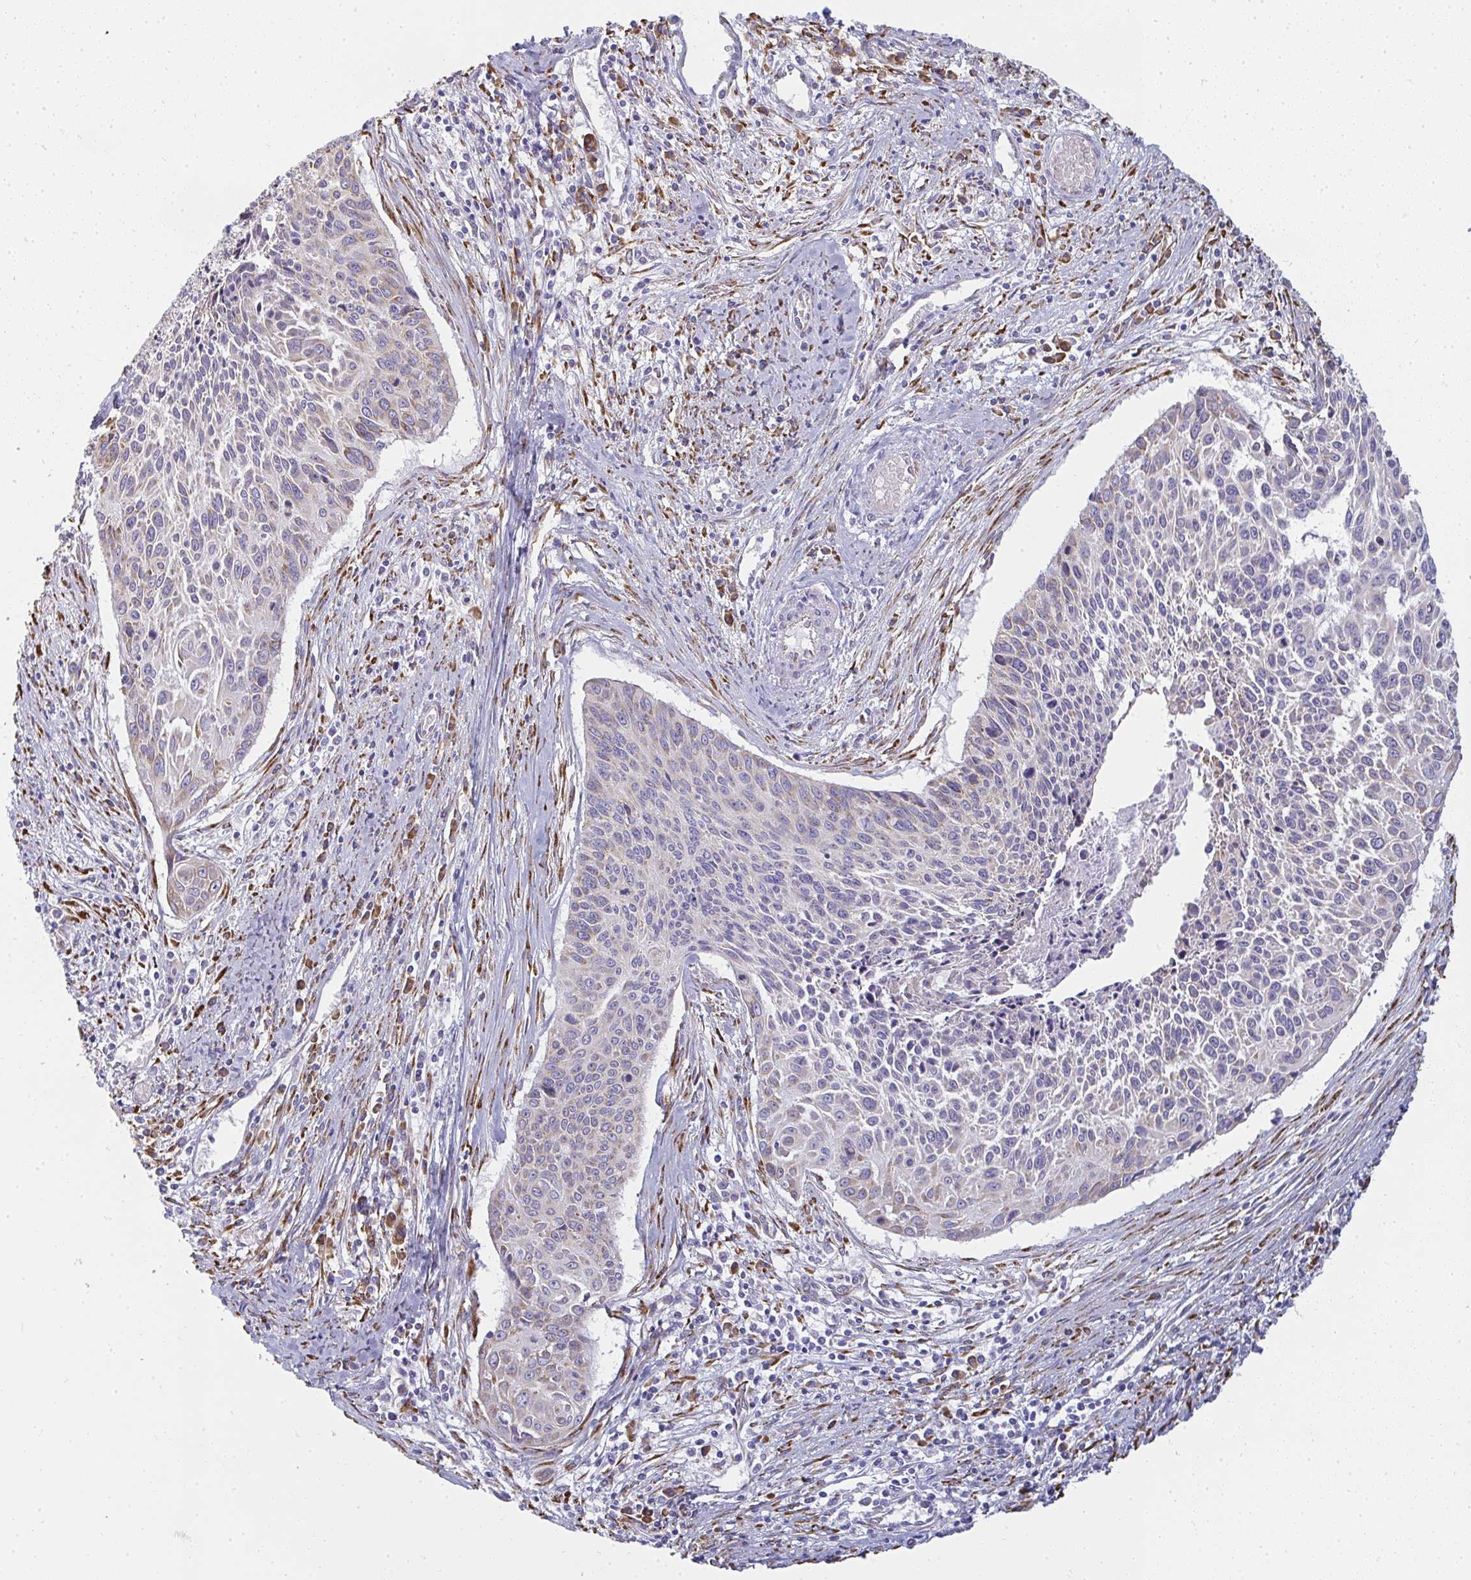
{"staining": {"intensity": "weak", "quantity": "<25%", "location": "cytoplasmic/membranous"}, "tissue": "cervical cancer", "cell_type": "Tumor cells", "image_type": "cancer", "snomed": [{"axis": "morphology", "description": "Squamous cell carcinoma, NOS"}, {"axis": "topography", "description": "Cervix"}], "caption": "The micrograph shows no staining of tumor cells in cervical cancer. (Brightfield microscopy of DAB (3,3'-diaminobenzidine) immunohistochemistry (IHC) at high magnification).", "gene": "SHROOM1", "patient": {"sex": "female", "age": 55}}